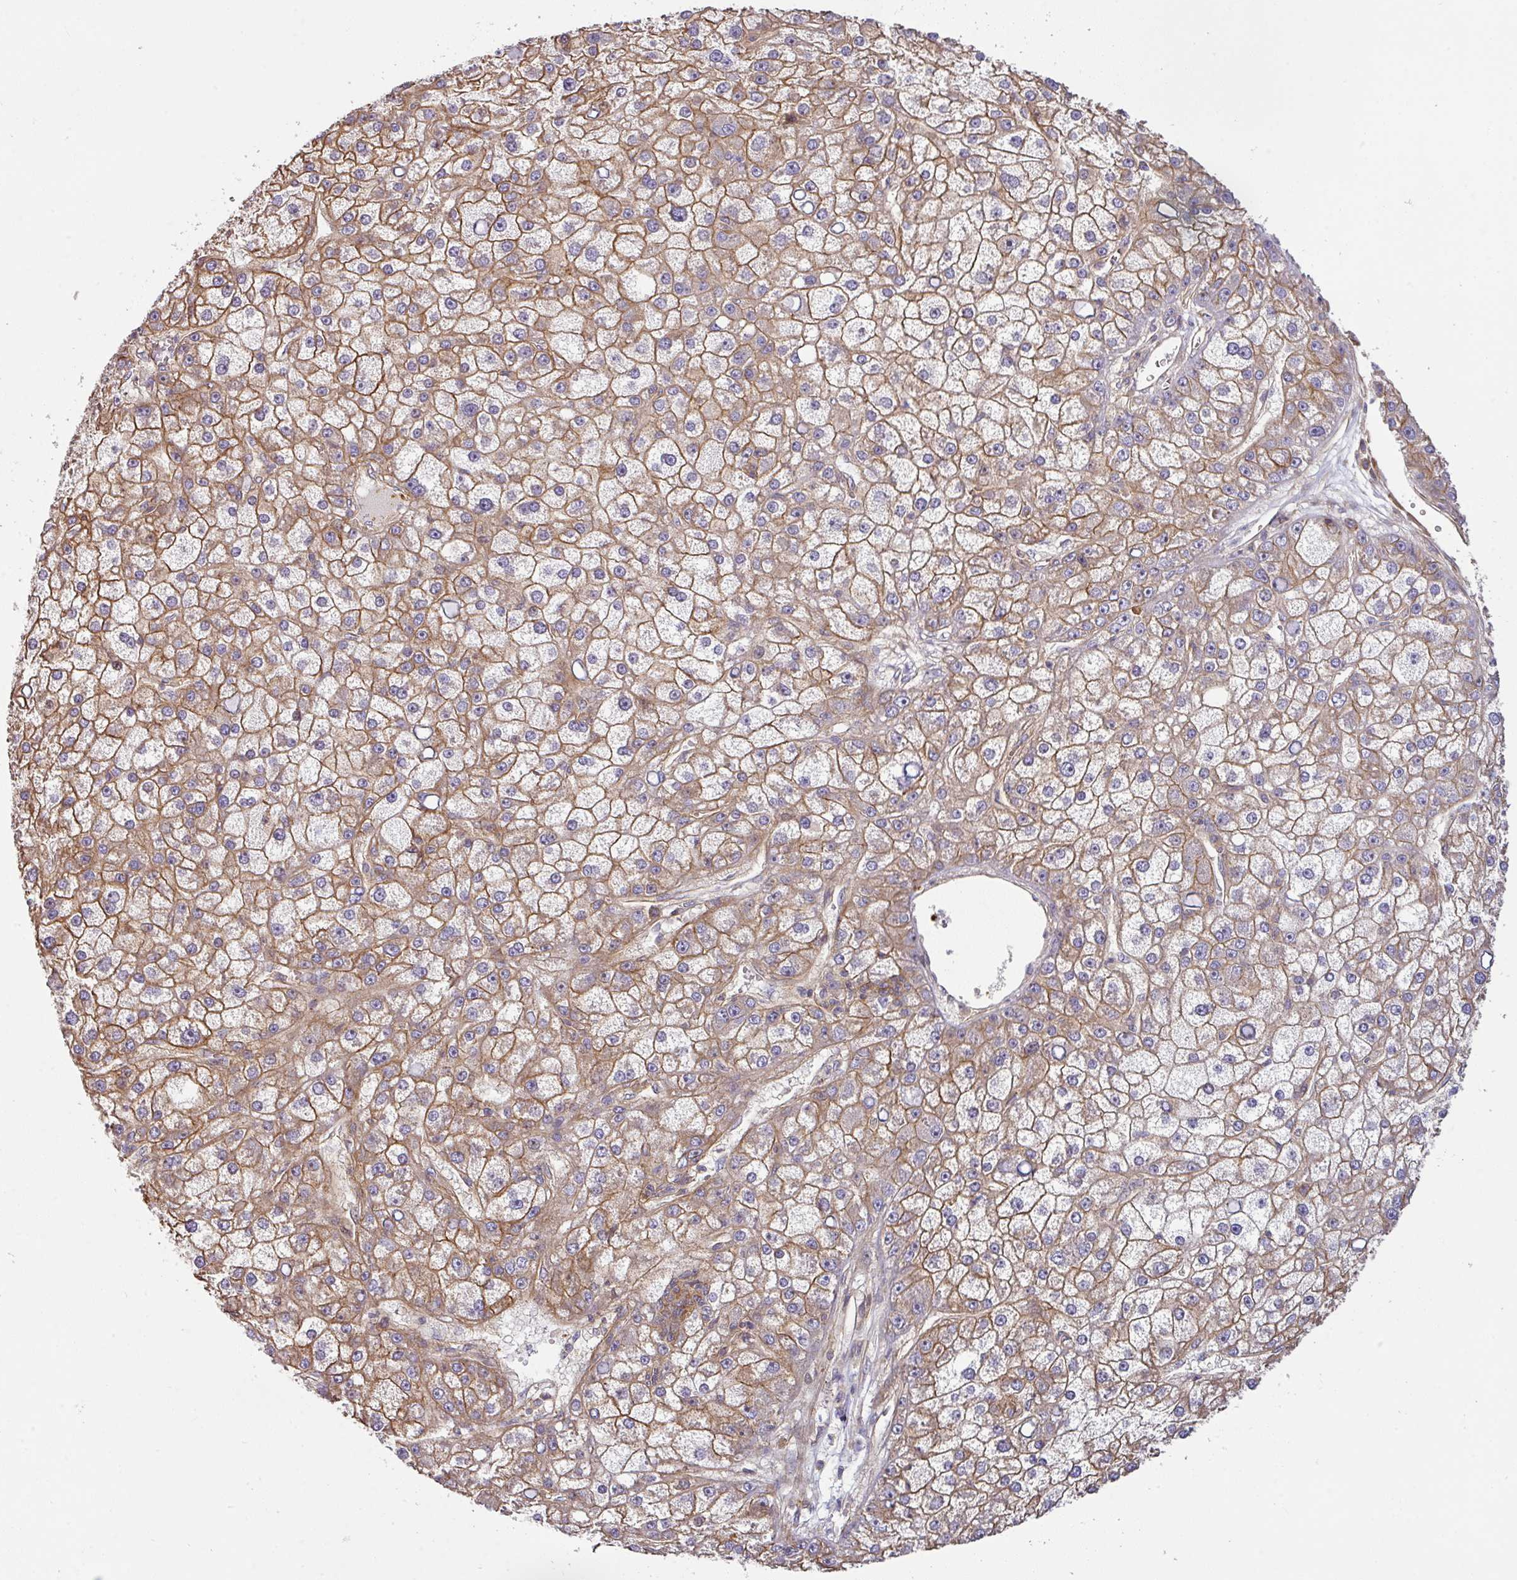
{"staining": {"intensity": "moderate", "quantity": ">75%", "location": "cytoplasmic/membranous"}, "tissue": "liver cancer", "cell_type": "Tumor cells", "image_type": "cancer", "snomed": [{"axis": "morphology", "description": "Carcinoma, Hepatocellular, NOS"}, {"axis": "topography", "description": "Liver"}], "caption": "Liver cancer stained with a protein marker shows moderate staining in tumor cells.", "gene": "CASP2", "patient": {"sex": "male", "age": 67}}